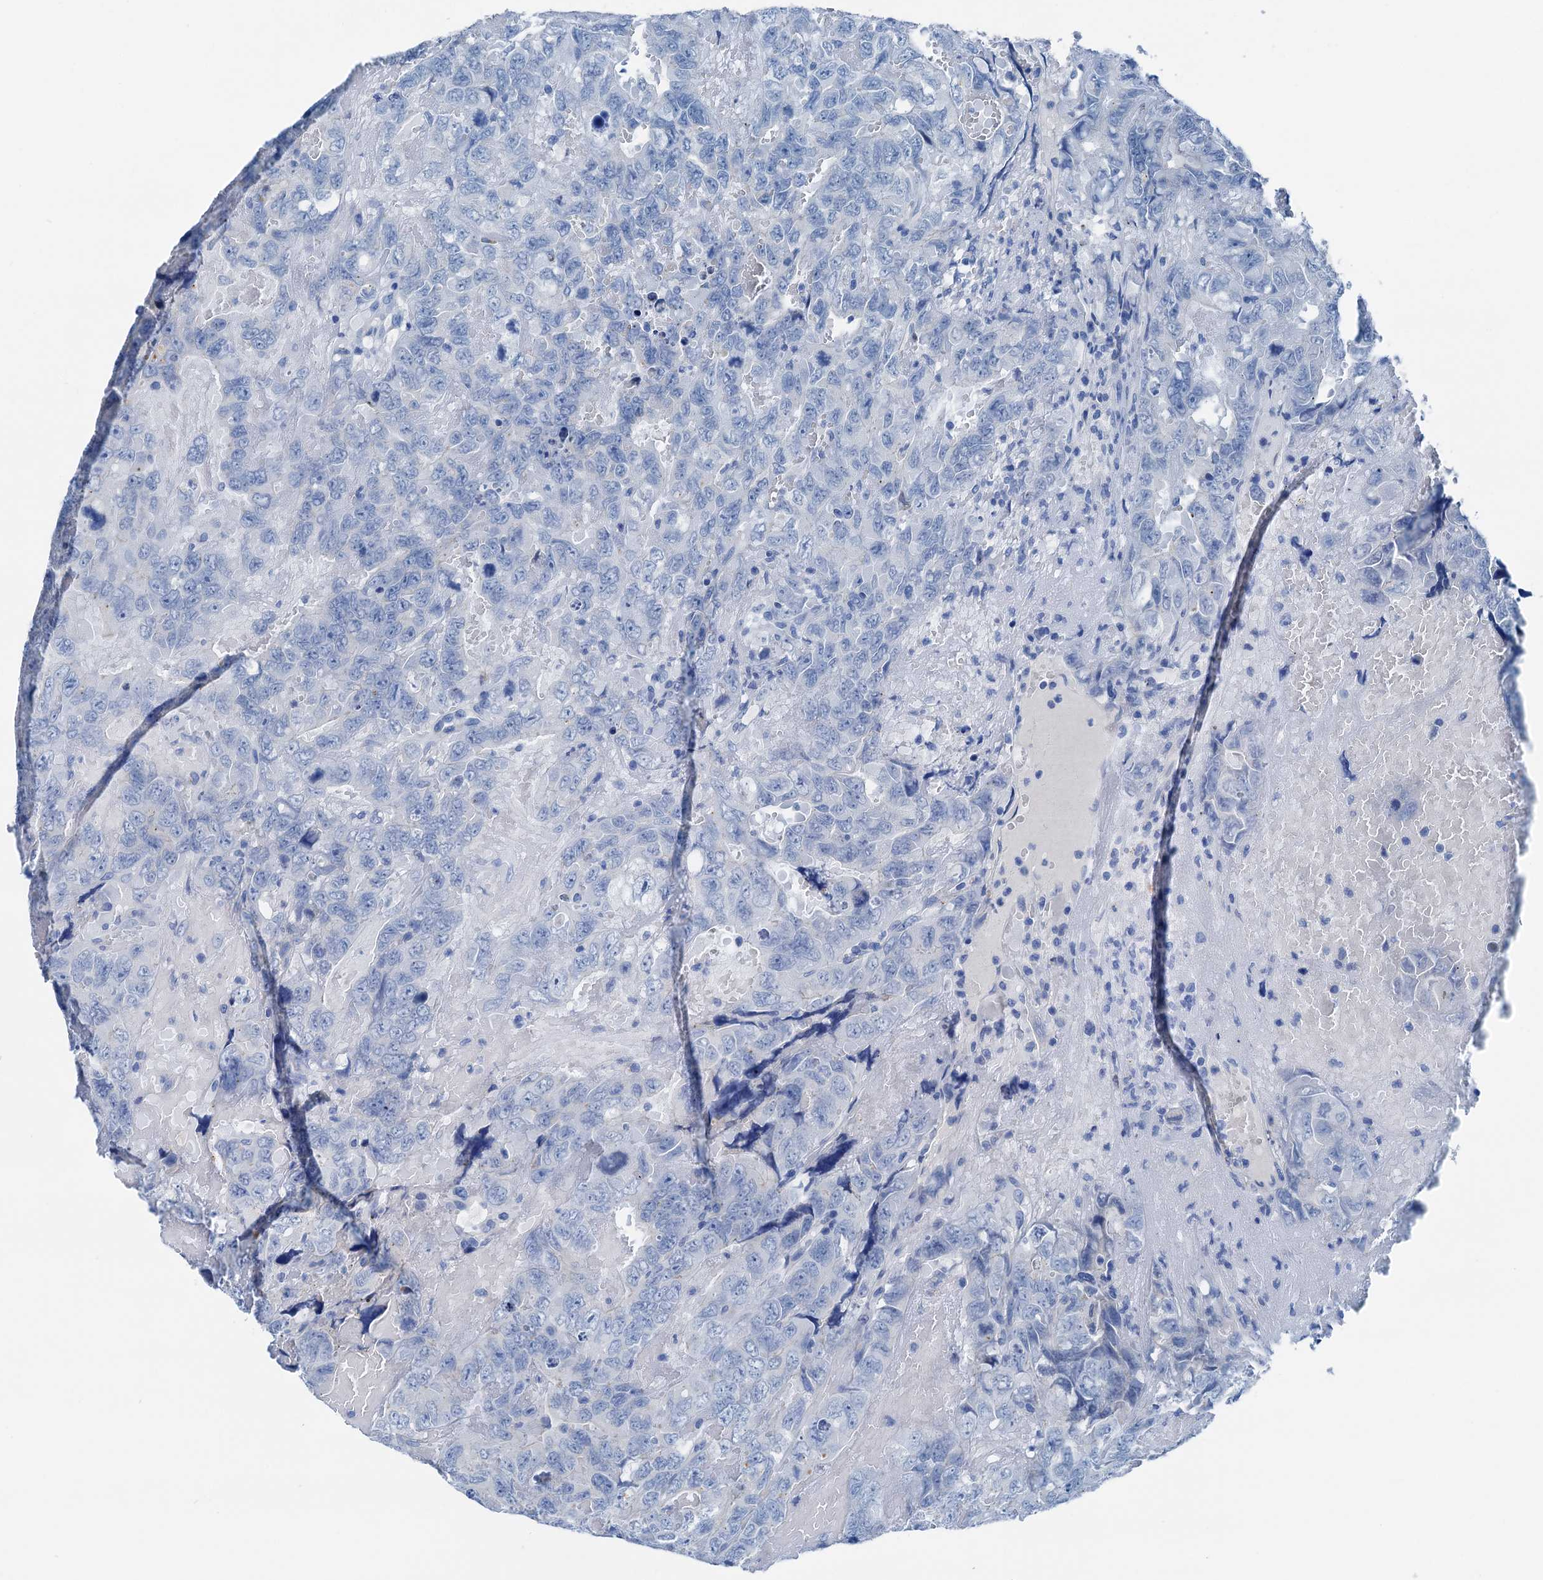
{"staining": {"intensity": "negative", "quantity": "none", "location": "none"}, "tissue": "testis cancer", "cell_type": "Tumor cells", "image_type": "cancer", "snomed": [{"axis": "morphology", "description": "Carcinoma, Embryonal, NOS"}, {"axis": "topography", "description": "Testis"}], "caption": "This is a image of IHC staining of testis embryonal carcinoma, which shows no expression in tumor cells.", "gene": "C1QTNF4", "patient": {"sex": "male", "age": 45}}